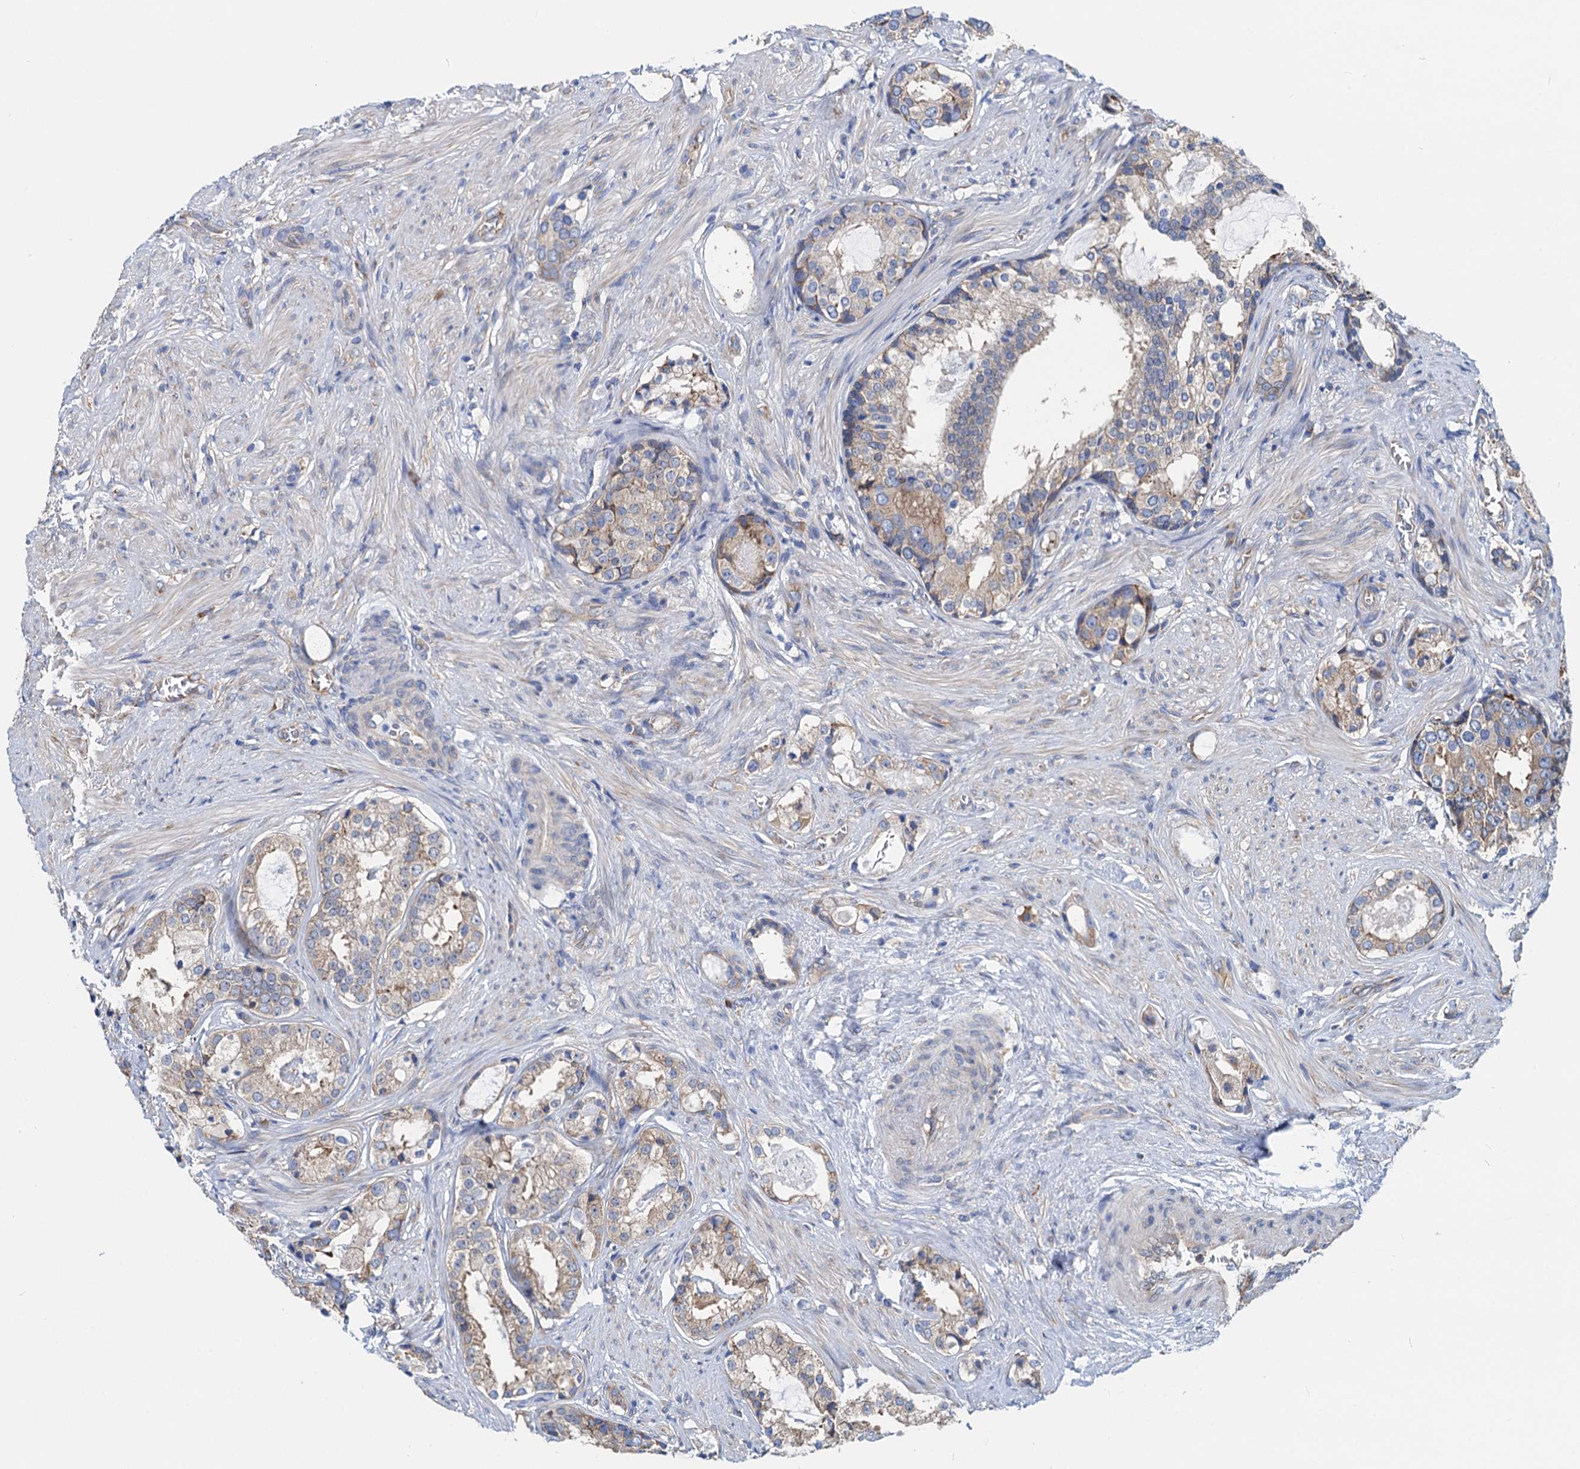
{"staining": {"intensity": "weak", "quantity": ">75%", "location": "cytoplasmic/membranous"}, "tissue": "prostate cancer", "cell_type": "Tumor cells", "image_type": "cancer", "snomed": [{"axis": "morphology", "description": "Adenocarcinoma, High grade"}, {"axis": "topography", "description": "Prostate"}], "caption": "A low amount of weak cytoplasmic/membranous positivity is identified in about >75% of tumor cells in high-grade adenocarcinoma (prostate) tissue.", "gene": "SLC12A7", "patient": {"sex": "male", "age": 58}}